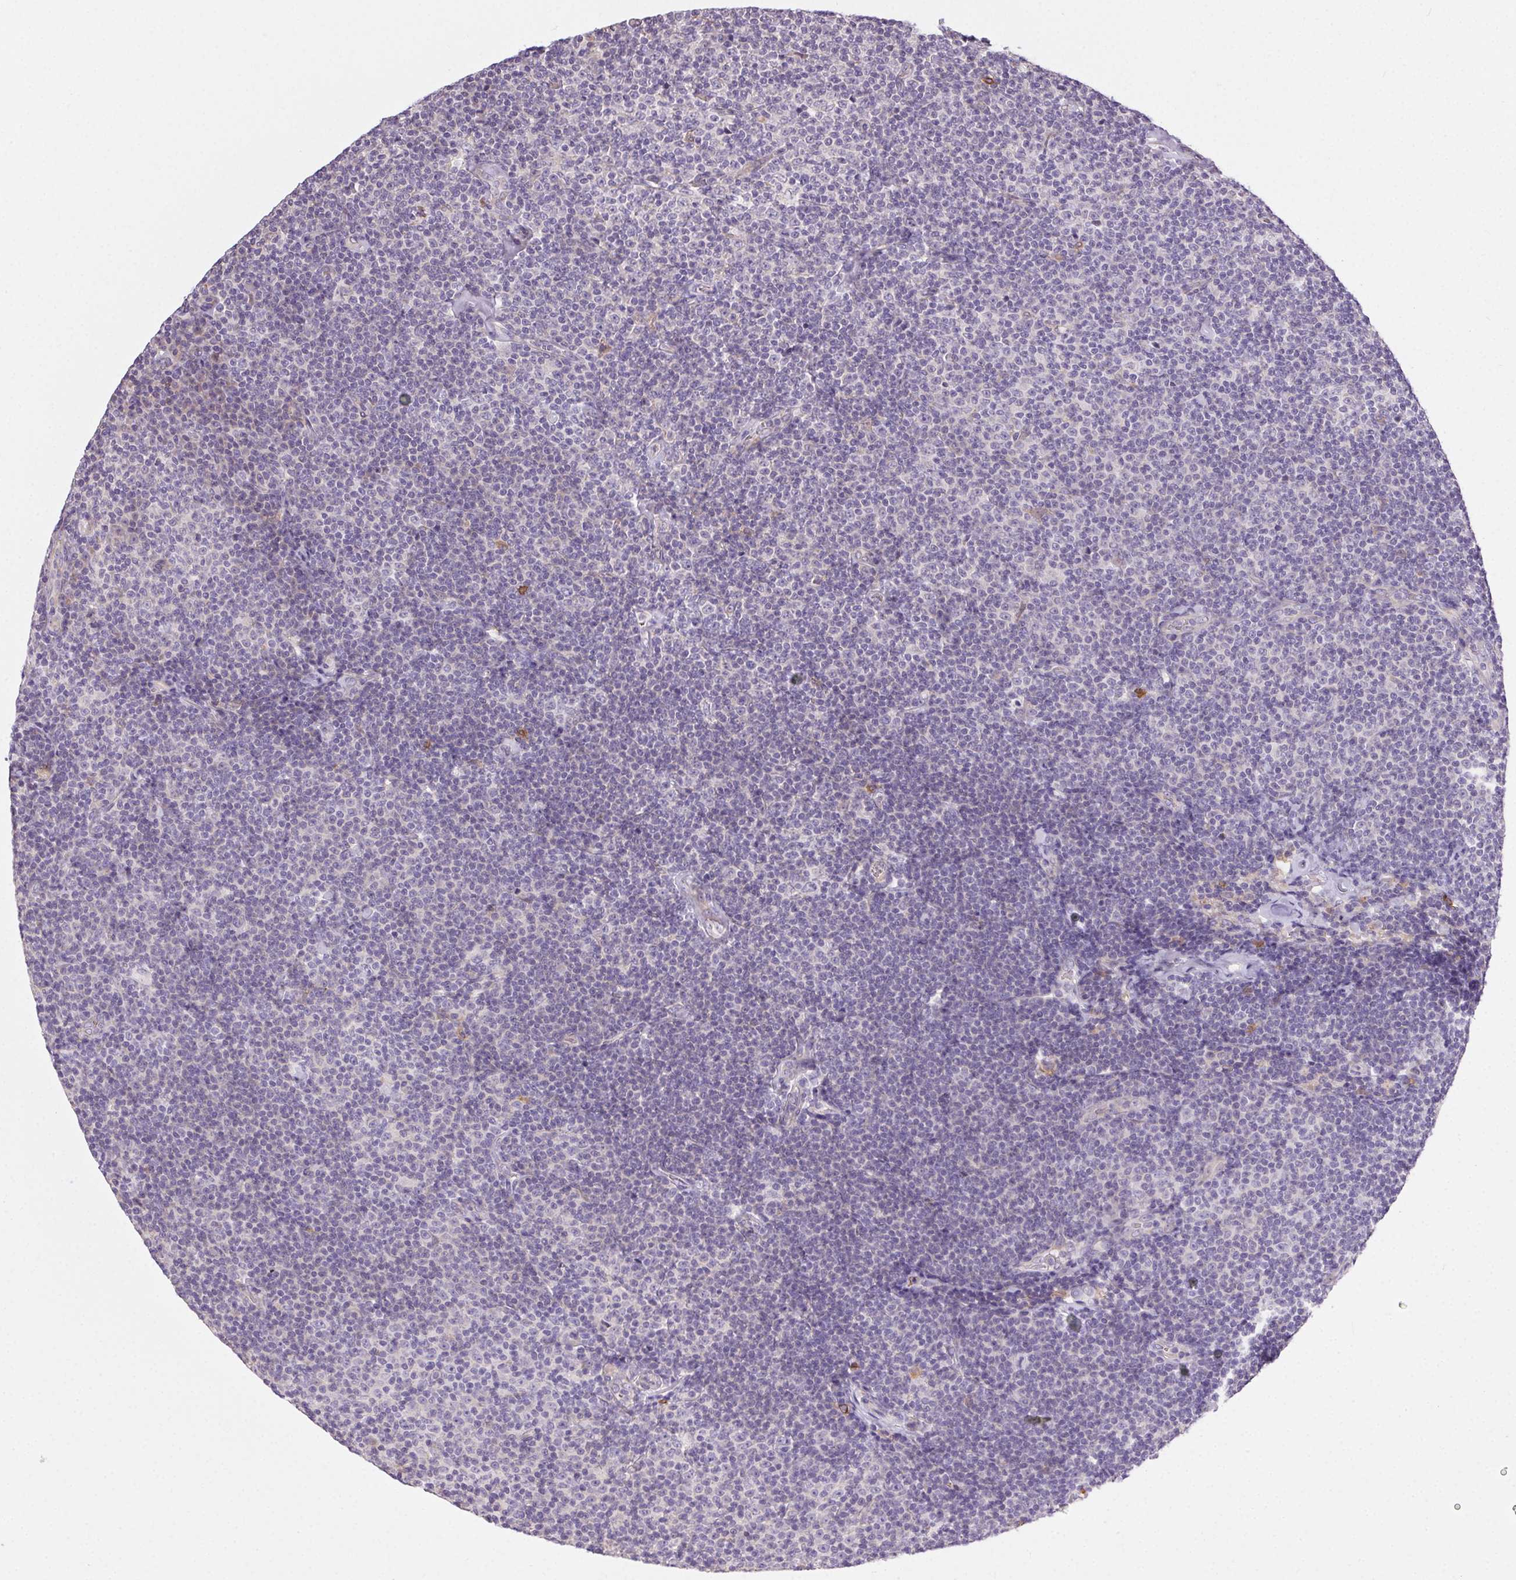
{"staining": {"intensity": "negative", "quantity": "none", "location": "none"}, "tissue": "lymphoma", "cell_type": "Tumor cells", "image_type": "cancer", "snomed": [{"axis": "morphology", "description": "Malignant lymphoma, non-Hodgkin's type, Low grade"}, {"axis": "topography", "description": "Lymph node"}], "caption": "Immunohistochemistry (IHC) micrograph of neoplastic tissue: human lymphoma stained with DAB shows no significant protein expression in tumor cells.", "gene": "SNX31", "patient": {"sex": "male", "age": 81}}